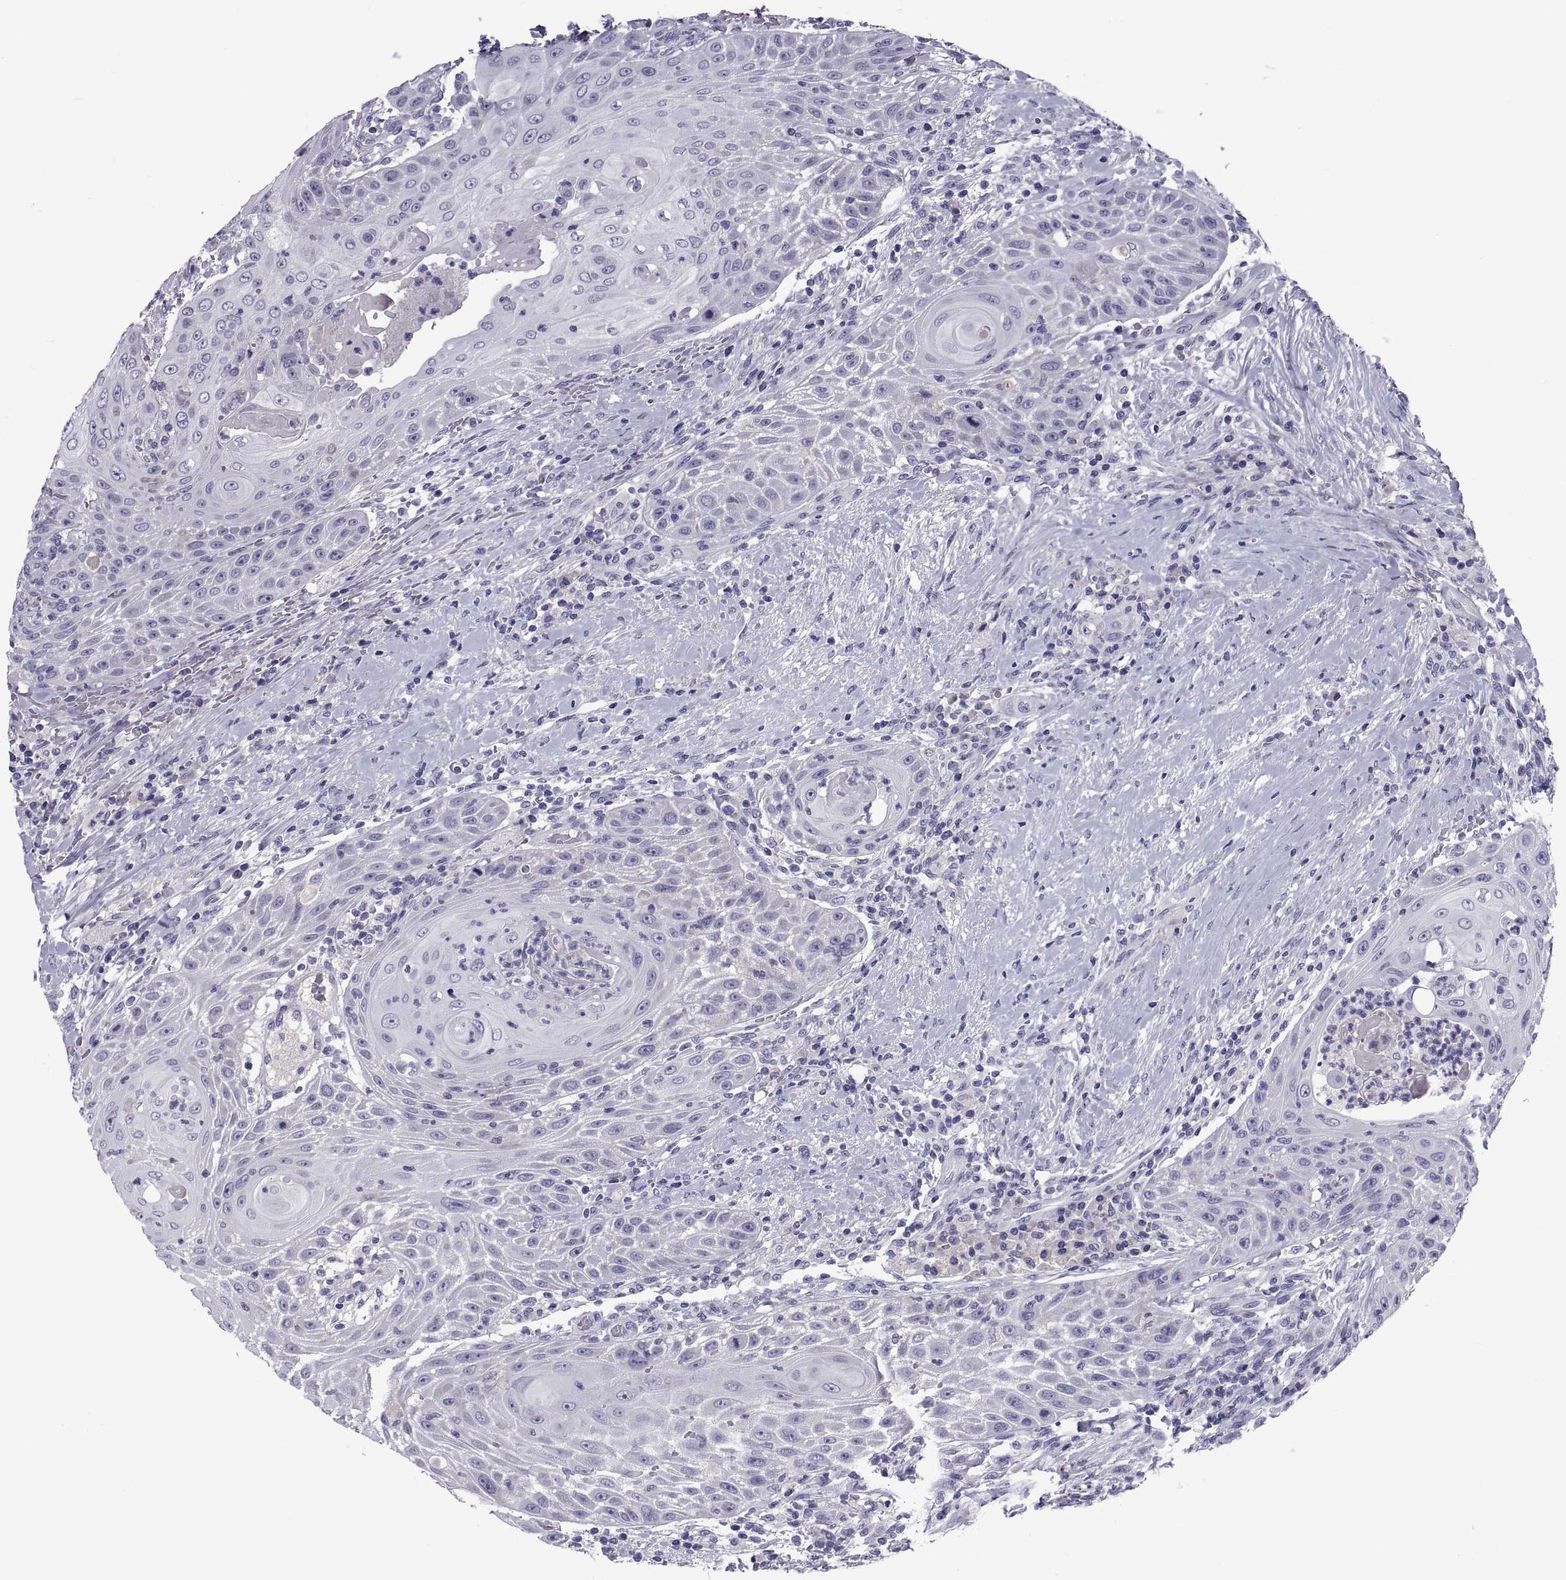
{"staining": {"intensity": "negative", "quantity": "none", "location": "none"}, "tissue": "head and neck cancer", "cell_type": "Tumor cells", "image_type": "cancer", "snomed": [{"axis": "morphology", "description": "Squamous cell carcinoma, NOS"}, {"axis": "topography", "description": "Head-Neck"}], "caption": "A high-resolution image shows immunohistochemistry (IHC) staining of head and neck squamous cell carcinoma, which demonstrates no significant expression in tumor cells. The staining is performed using DAB (3,3'-diaminobenzidine) brown chromogen with nuclei counter-stained in using hematoxylin.", "gene": "PDZRN4", "patient": {"sex": "male", "age": 69}}